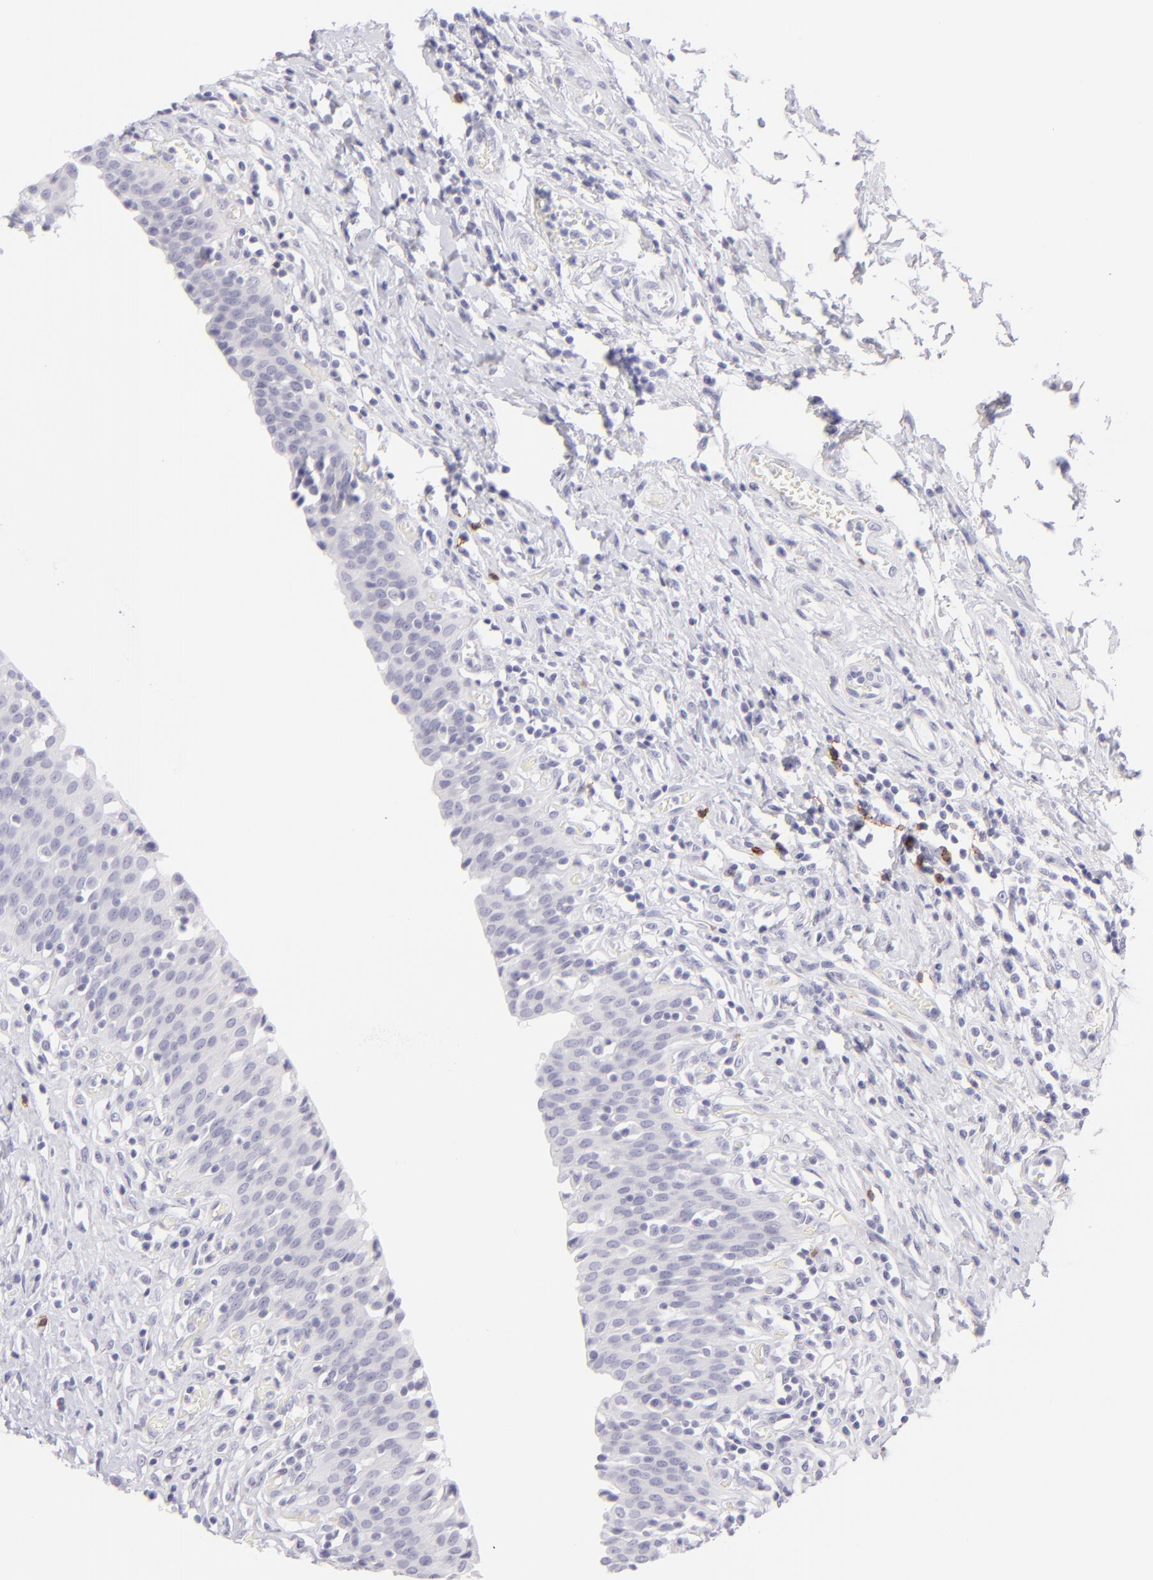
{"staining": {"intensity": "negative", "quantity": "none", "location": "none"}, "tissue": "urinary bladder", "cell_type": "Urothelial cells", "image_type": "normal", "snomed": [{"axis": "morphology", "description": "Normal tissue, NOS"}, {"axis": "topography", "description": "Urinary bladder"}], "caption": "Image shows no protein expression in urothelial cells of benign urinary bladder.", "gene": "FCER2", "patient": {"sex": "male", "age": 51}}